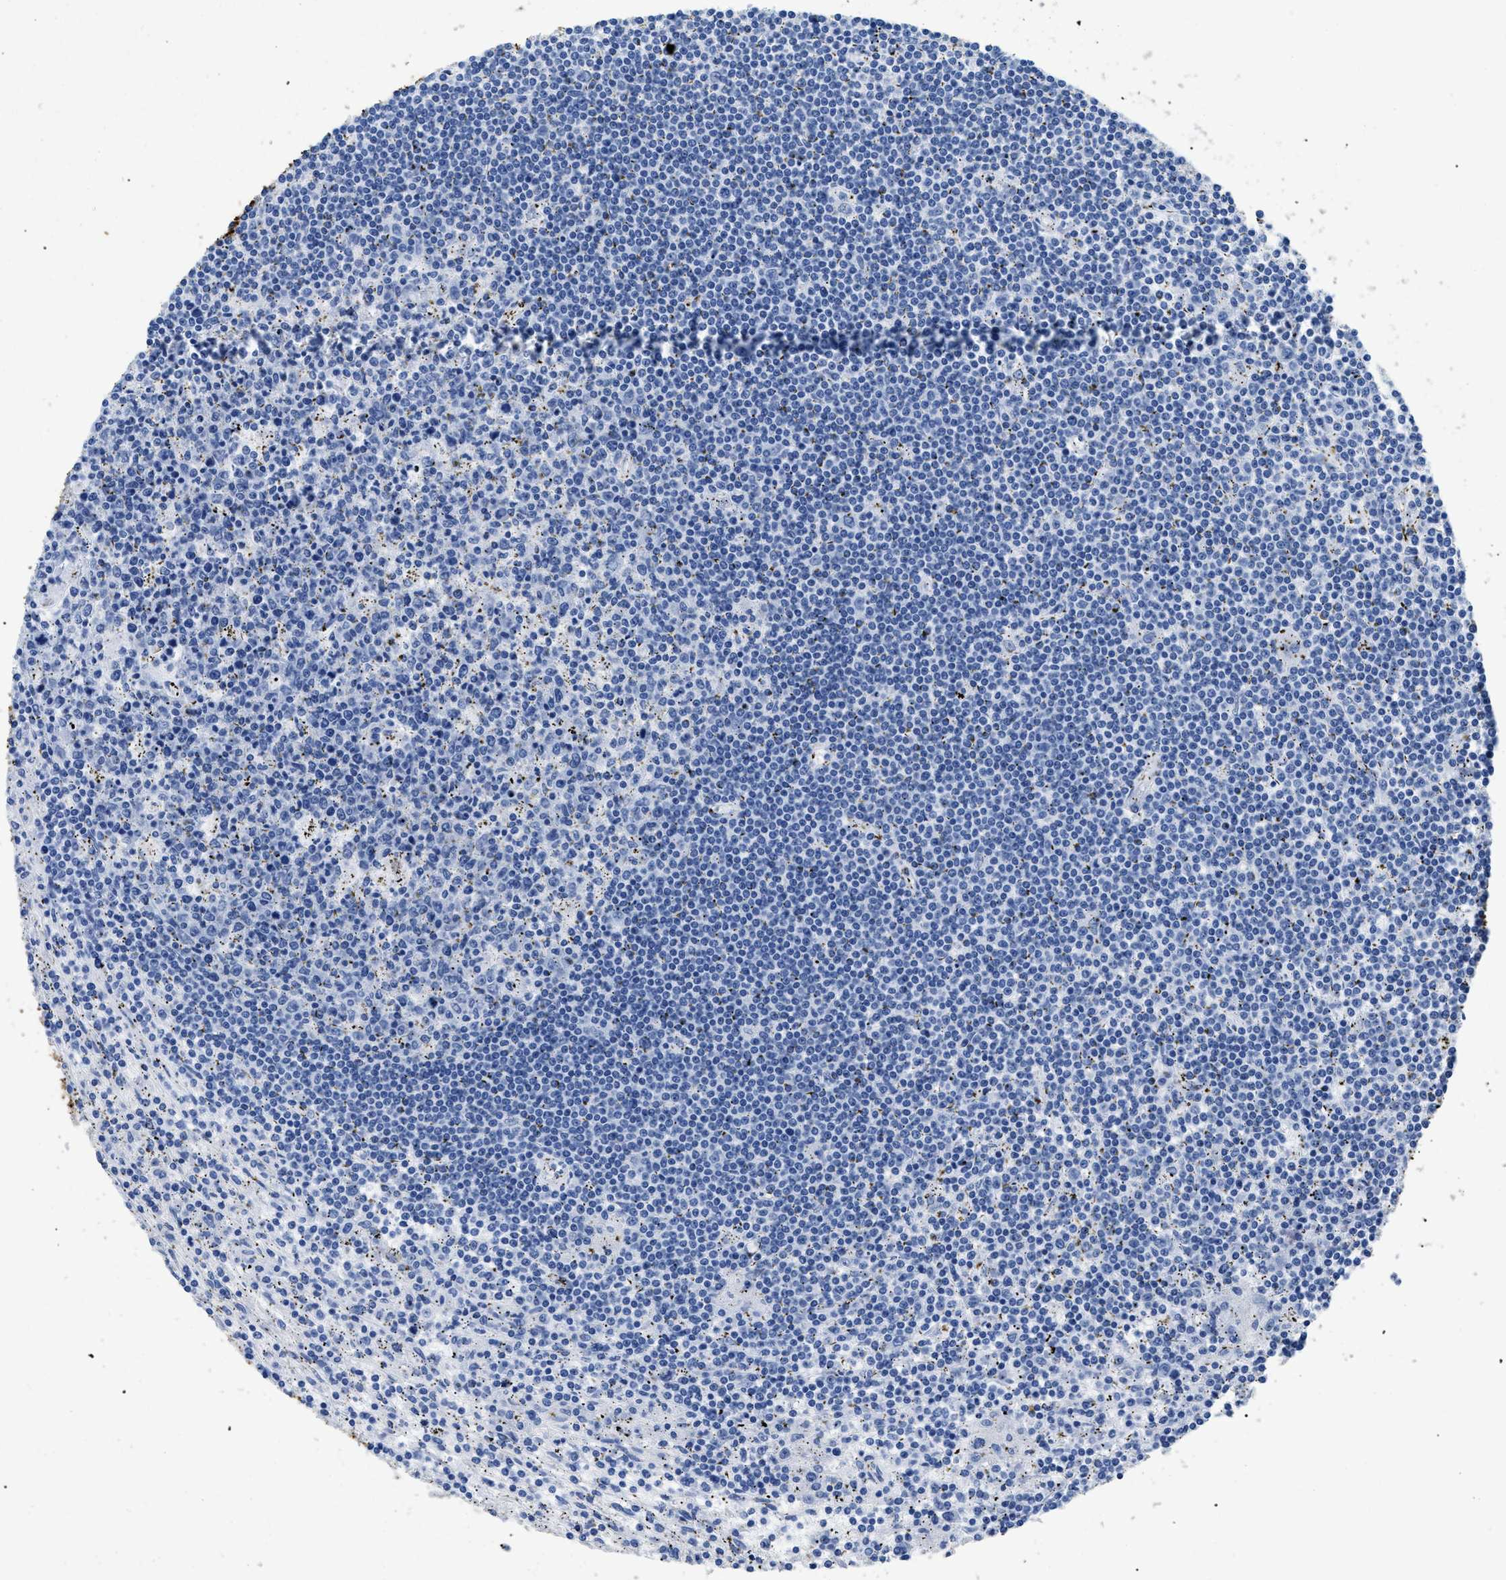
{"staining": {"intensity": "negative", "quantity": "none", "location": "none"}, "tissue": "lymphoma", "cell_type": "Tumor cells", "image_type": "cancer", "snomed": [{"axis": "morphology", "description": "Malignant lymphoma, non-Hodgkin's type, Low grade"}, {"axis": "topography", "description": "Spleen"}], "caption": "Protein analysis of malignant lymphoma, non-Hodgkin's type (low-grade) shows no significant positivity in tumor cells.", "gene": "DLC1", "patient": {"sex": "male", "age": 76}}